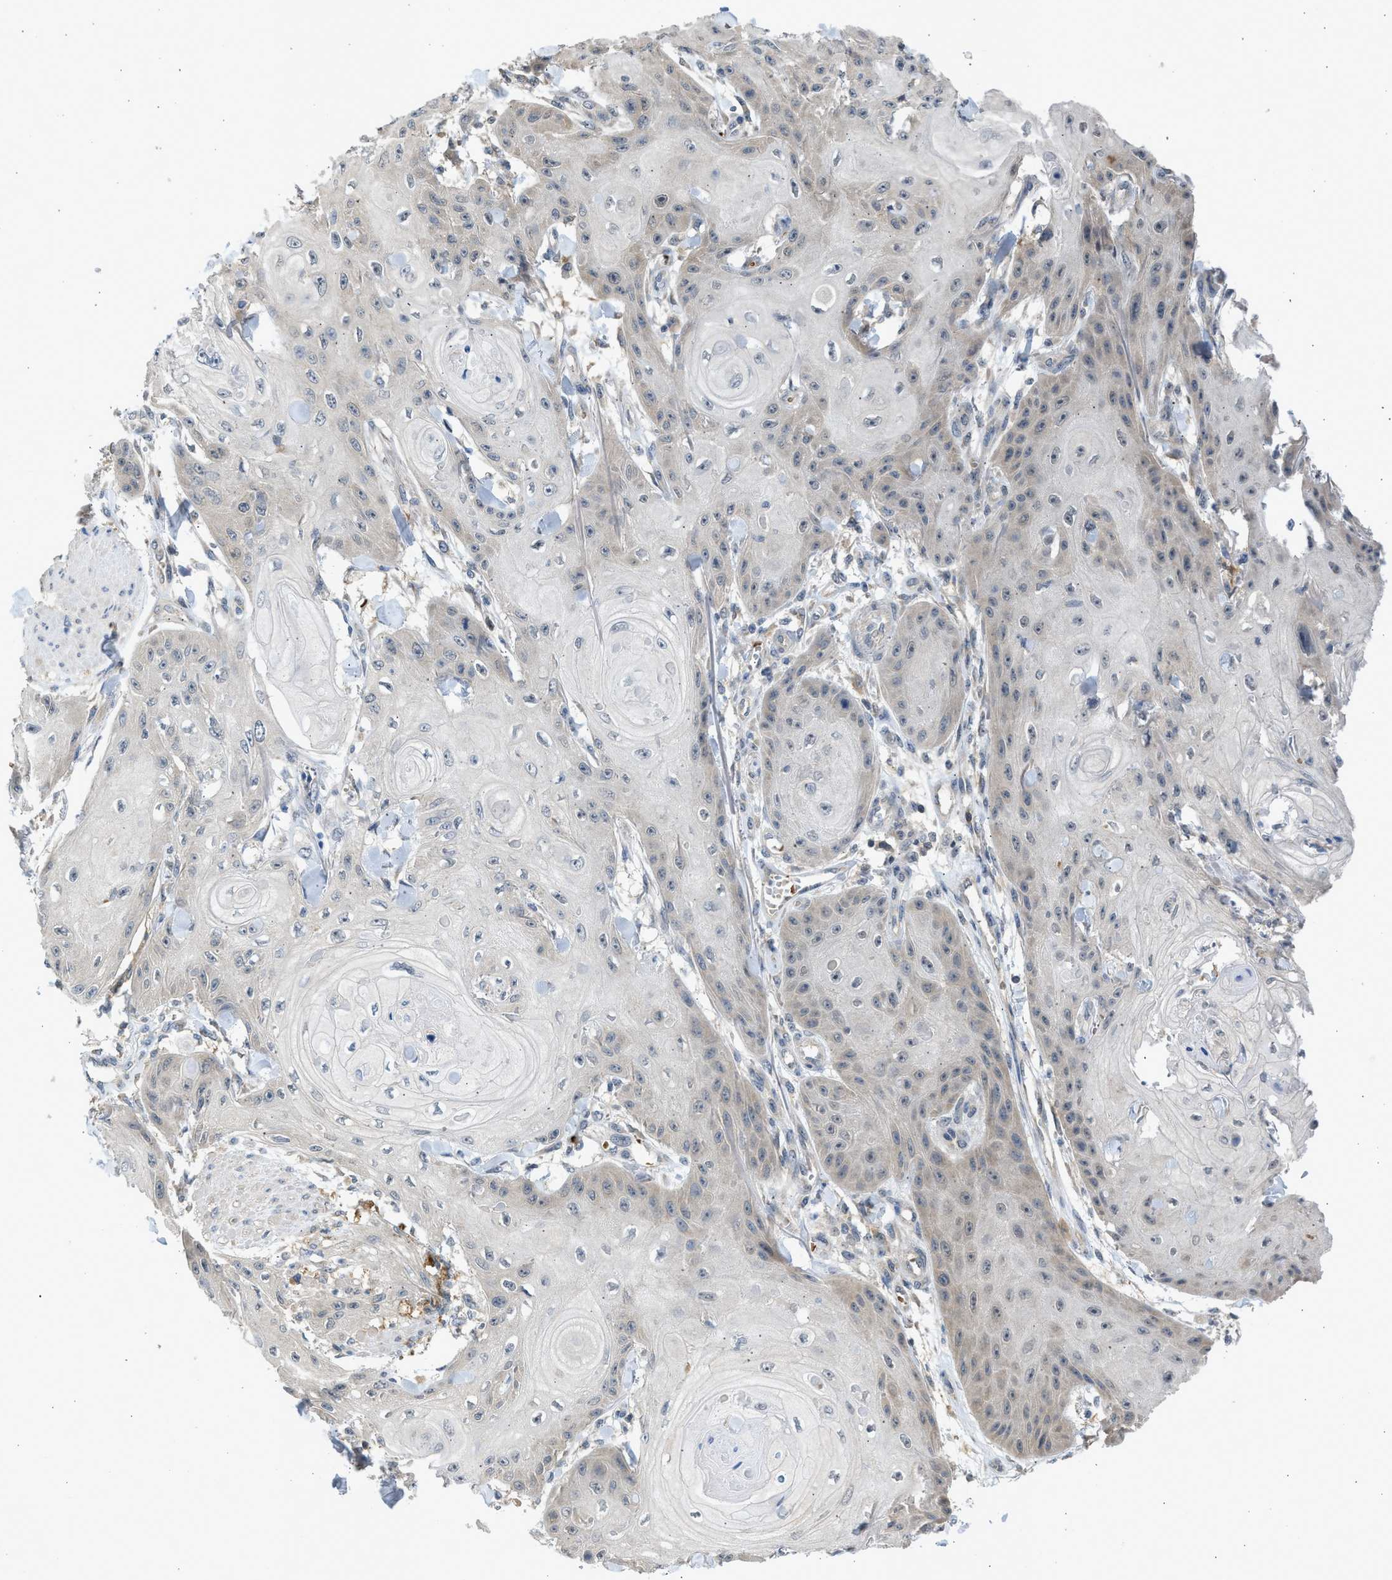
{"staining": {"intensity": "negative", "quantity": "none", "location": "none"}, "tissue": "skin cancer", "cell_type": "Tumor cells", "image_type": "cancer", "snomed": [{"axis": "morphology", "description": "Squamous cell carcinoma, NOS"}, {"axis": "topography", "description": "Skin"}], "caption": "The micrograph reveals no significant positivity in tumor cells of skin cancer (squamous cell carcinoma).", "gene": "MAPK7", "patient": {"sex": "male", "age": 74}}